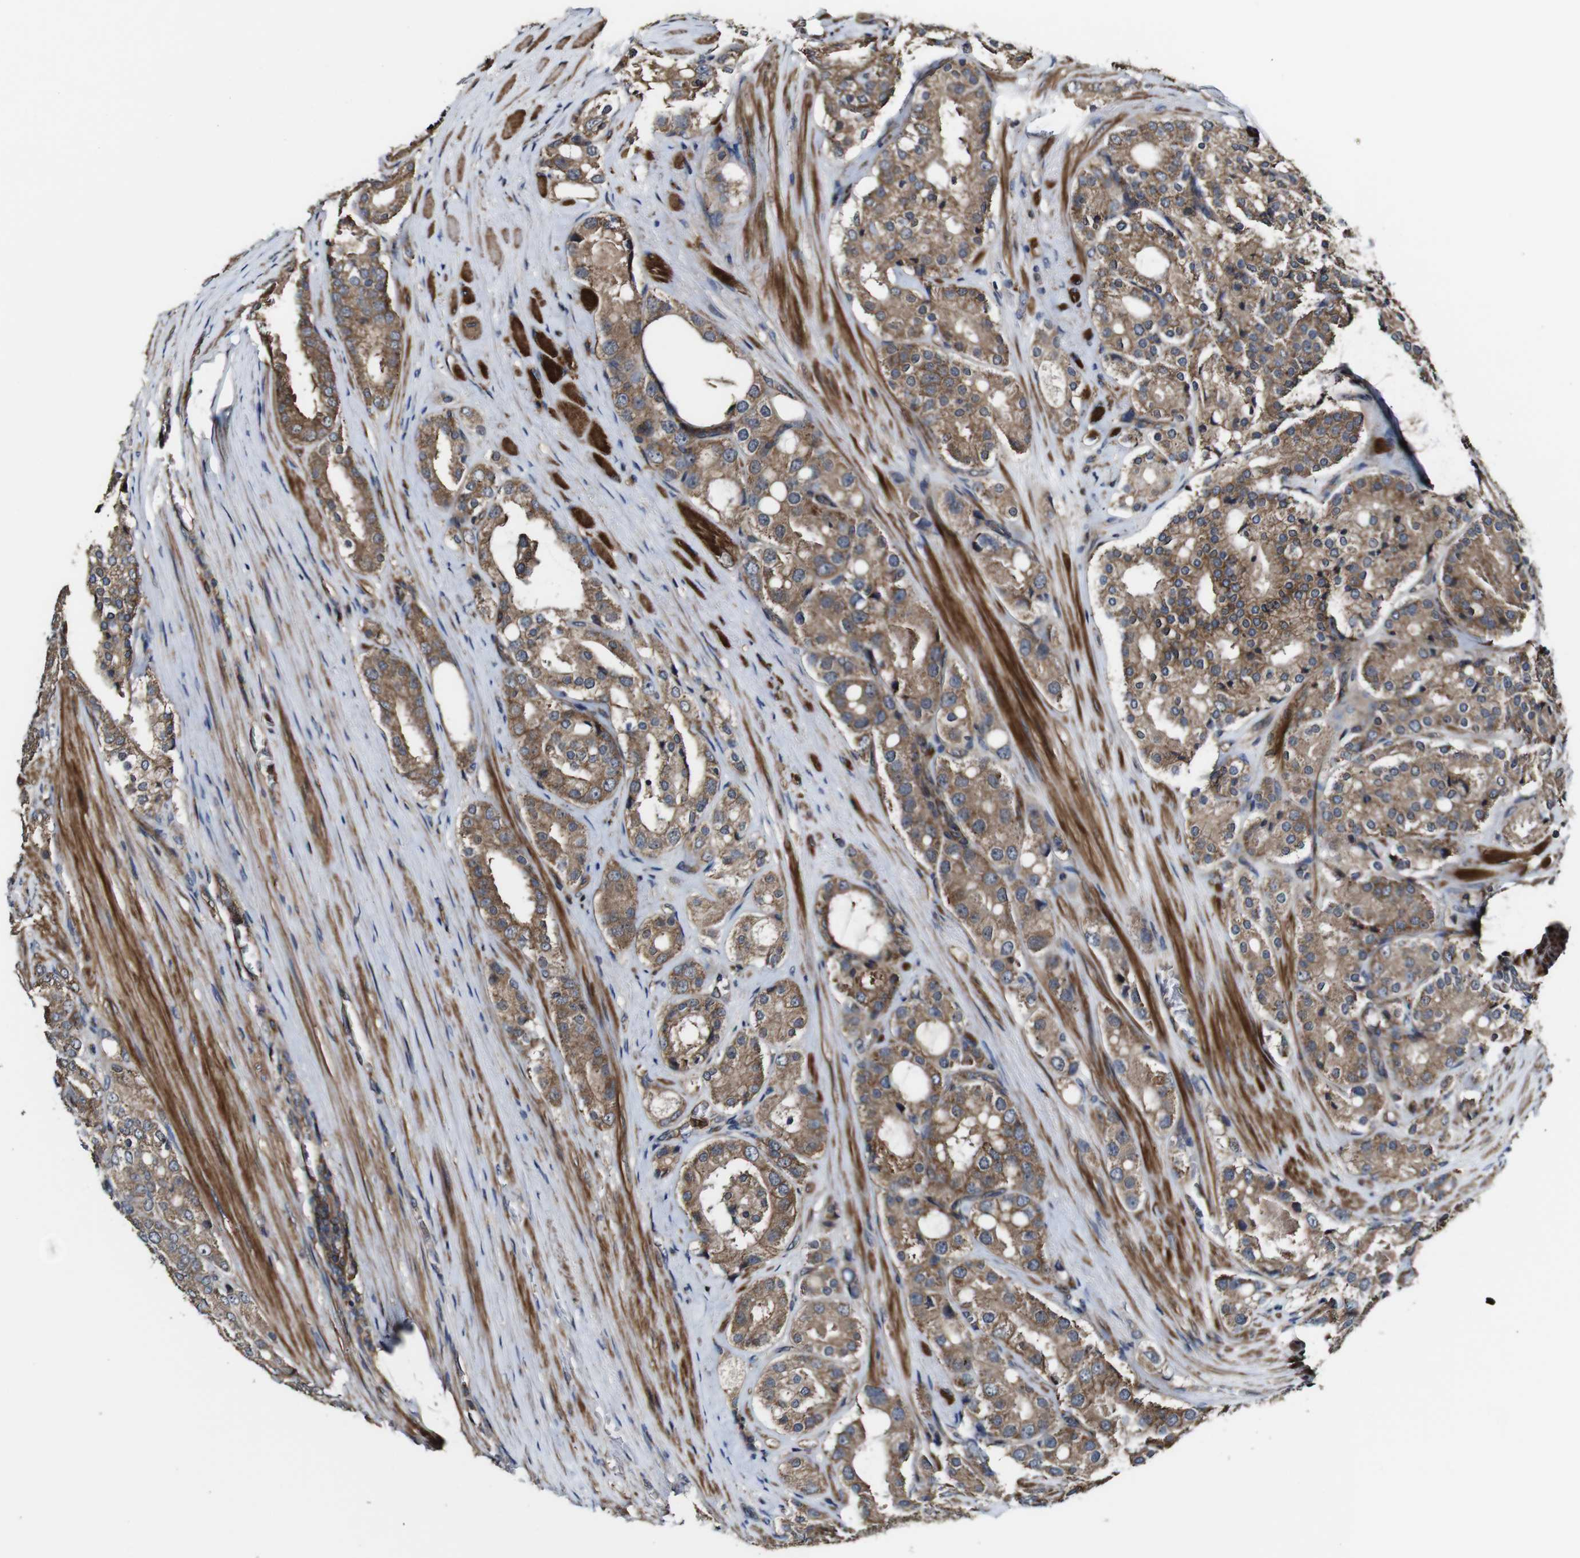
{"staining": {"intensity": "moderate", "quantity": ">75%", "location": "cytoplasmic/membranous"}, "tissue": "prostate cancer", "cell_type": "Tumor cells", "image_type": "cancer", "snomed": [{"axis": "morphology", "description": "Adenocarcinoma, High grade"}, {"axis": "topography", "description": "Prostate"}], "caption": "Immunohistochemical staining of prostate cancer (adenocarcinoma (high-grade)) shows medium levels of moderate cytoplasmic/membranous protein positivity in approximately >75% of tumor cells.", "gene": "TNIK", "patient": {"sex": "male", "age": 65}}